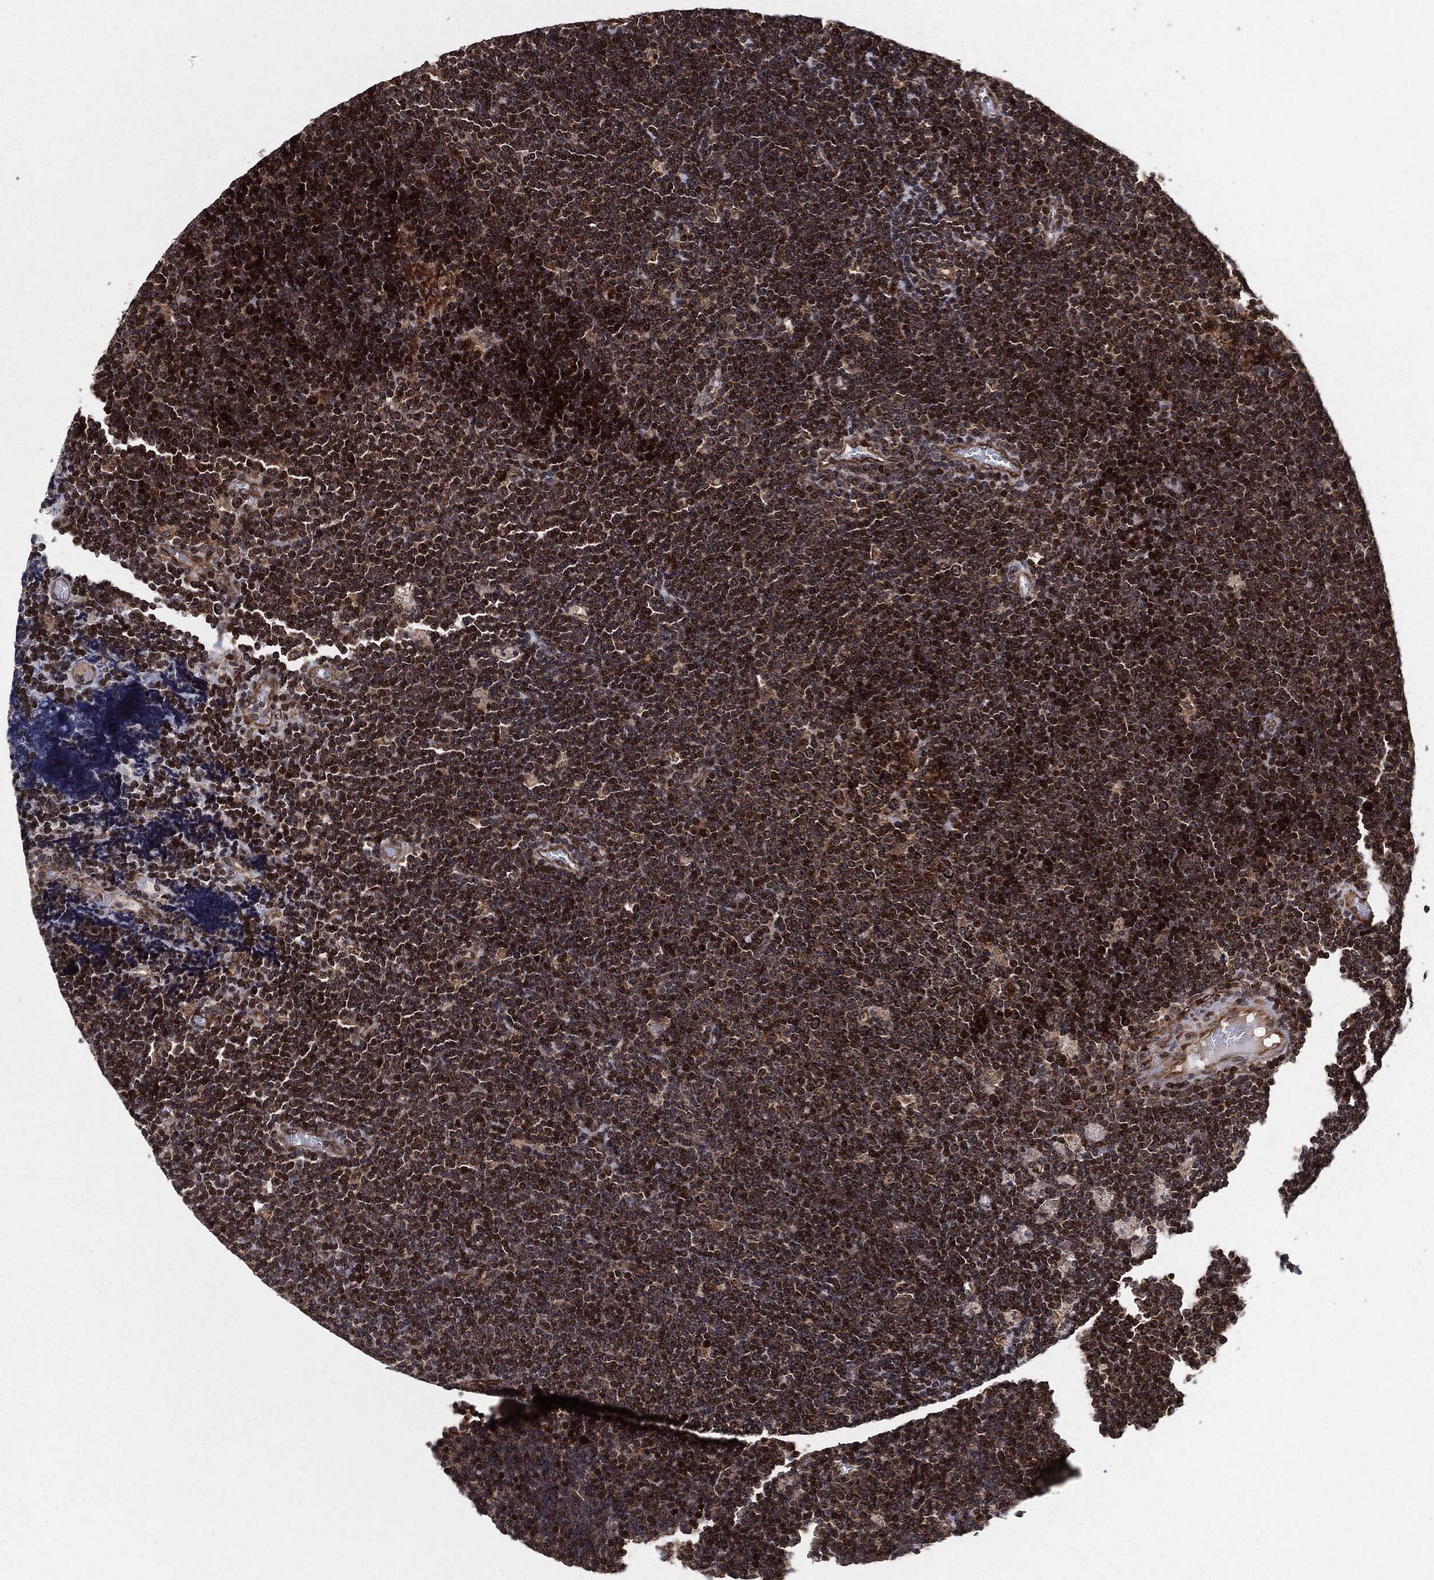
{"staining": {"intensity": "moderate", "quantity": ">75%", "location": "cytoplasmic/membranous,nuclear"}, "tissue": "lymphoma", "cell_type": "Tumor cells", "image_type": "cancer", "snomed": [{"axis": "morphology", "description": "Malignant lymphoma, non-Hodgkin's type, Low grade"}, {"axis": "topography", "description": "Brain"}], "caption": "Human low-grade malignant lymphoma, non-Hodgkin's type stained for a protein (brown) reveals moderate cytoplasmic/membranous and nuclear positive staining in approximately >75% of tumor cells.", "gene": "BCAR1", "patient": {"sex": "female", "age": 66}}